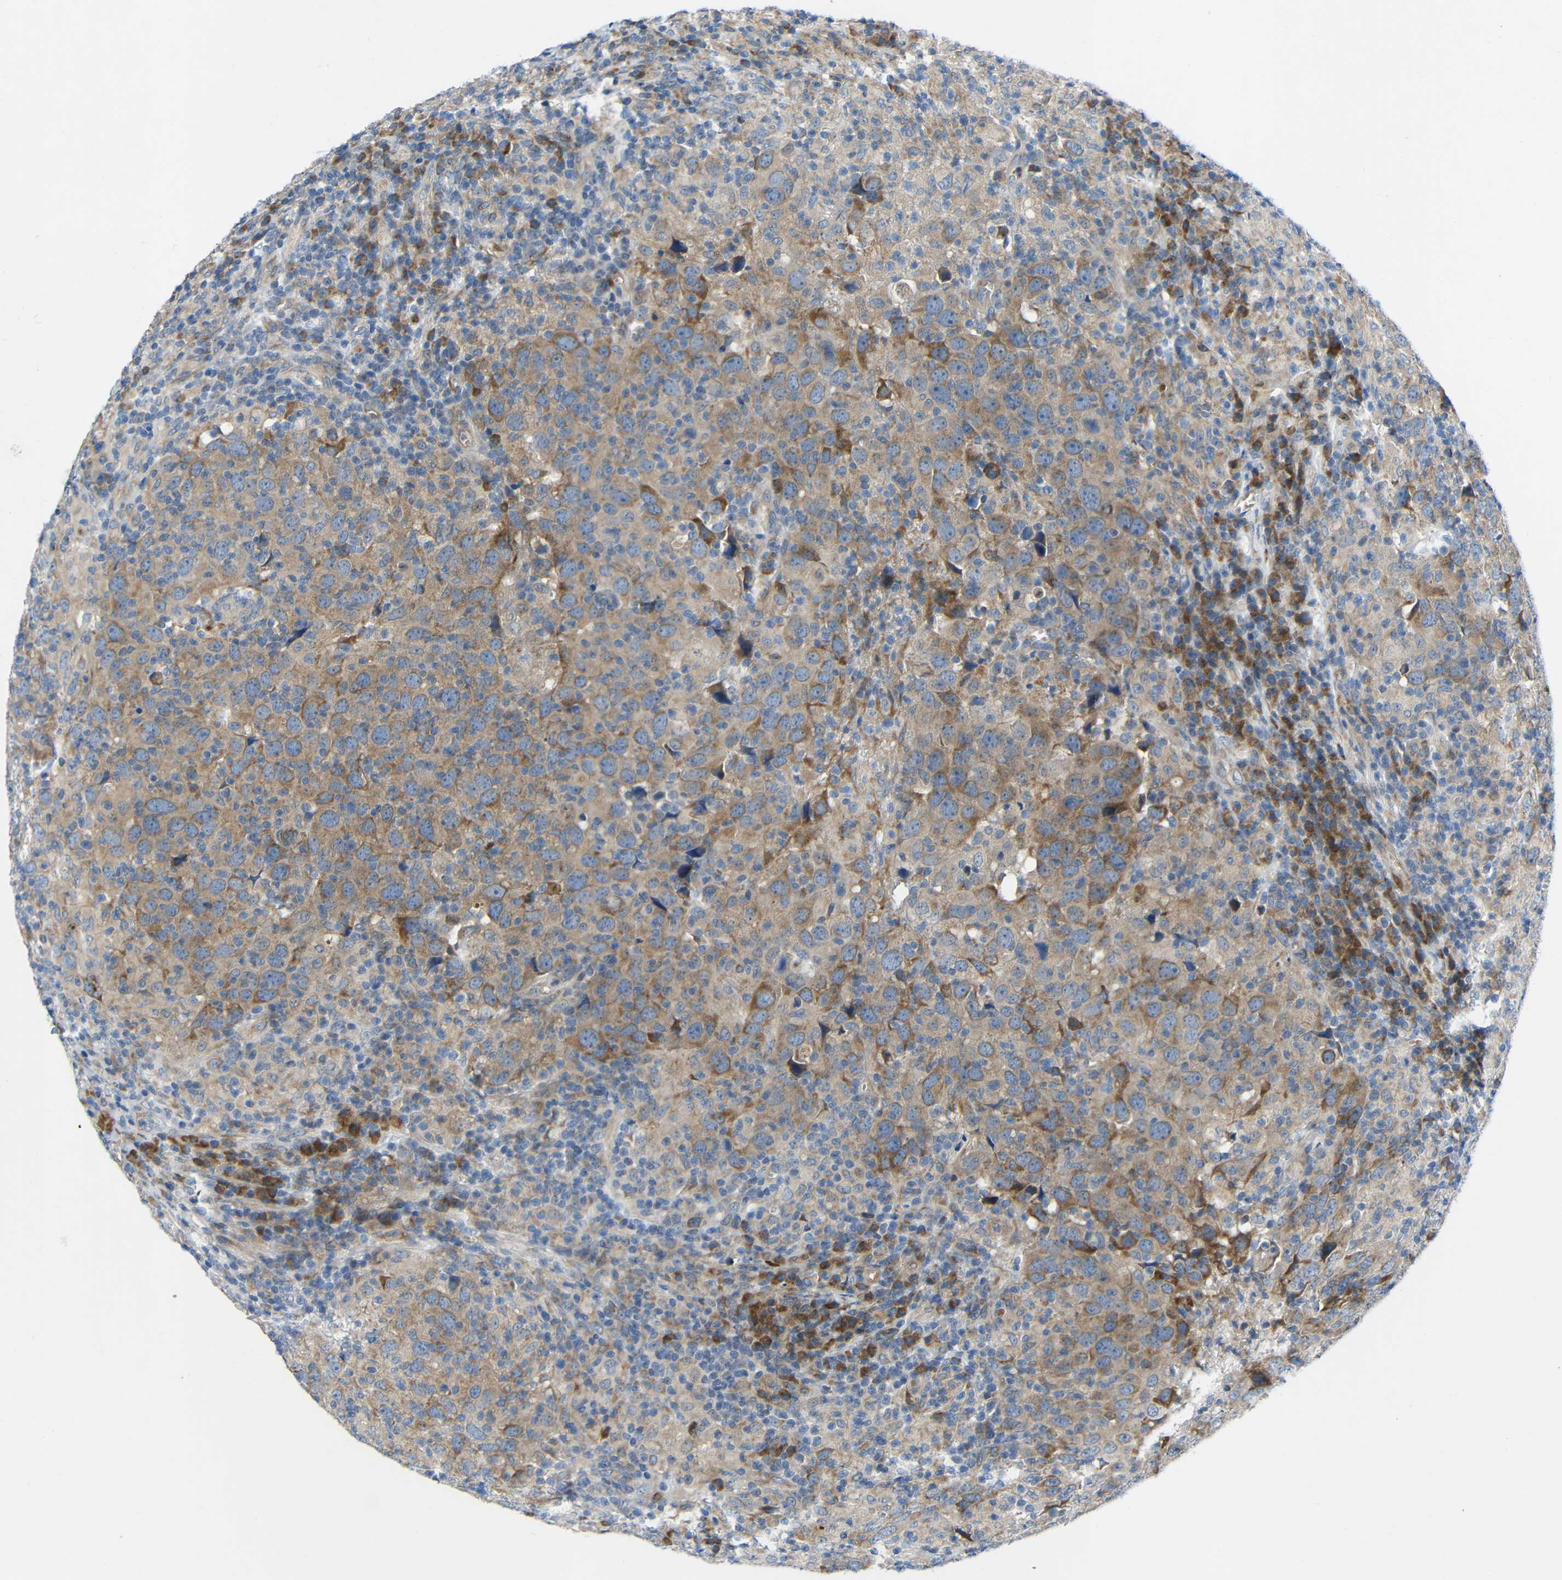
{"staining": {"intensity": "moderate", "quantity": "<25%", "location": "cytoplasmic/membranous"}, "tissue": "head and neck cancer", "cell_type": "Tumor cells", "image_type": "cancer", "snomed": [{"axis": "morphology", "description": "Adenocarcinoma, NOS"}, {"axis": "topography", "description": "Salivary gland"}, {"axis": "topography", "description": "Head-Neck"}], "caption": "A high-resolution photomicrograph shows IHC staining of adenocarcinoma (head and neck), which demonstrates moderate cytoplasmic/membranous positivity in approximately <25% of tumor cells.", "gene": "TMEM25", "patient": {"sex": "female", "age": 65}}